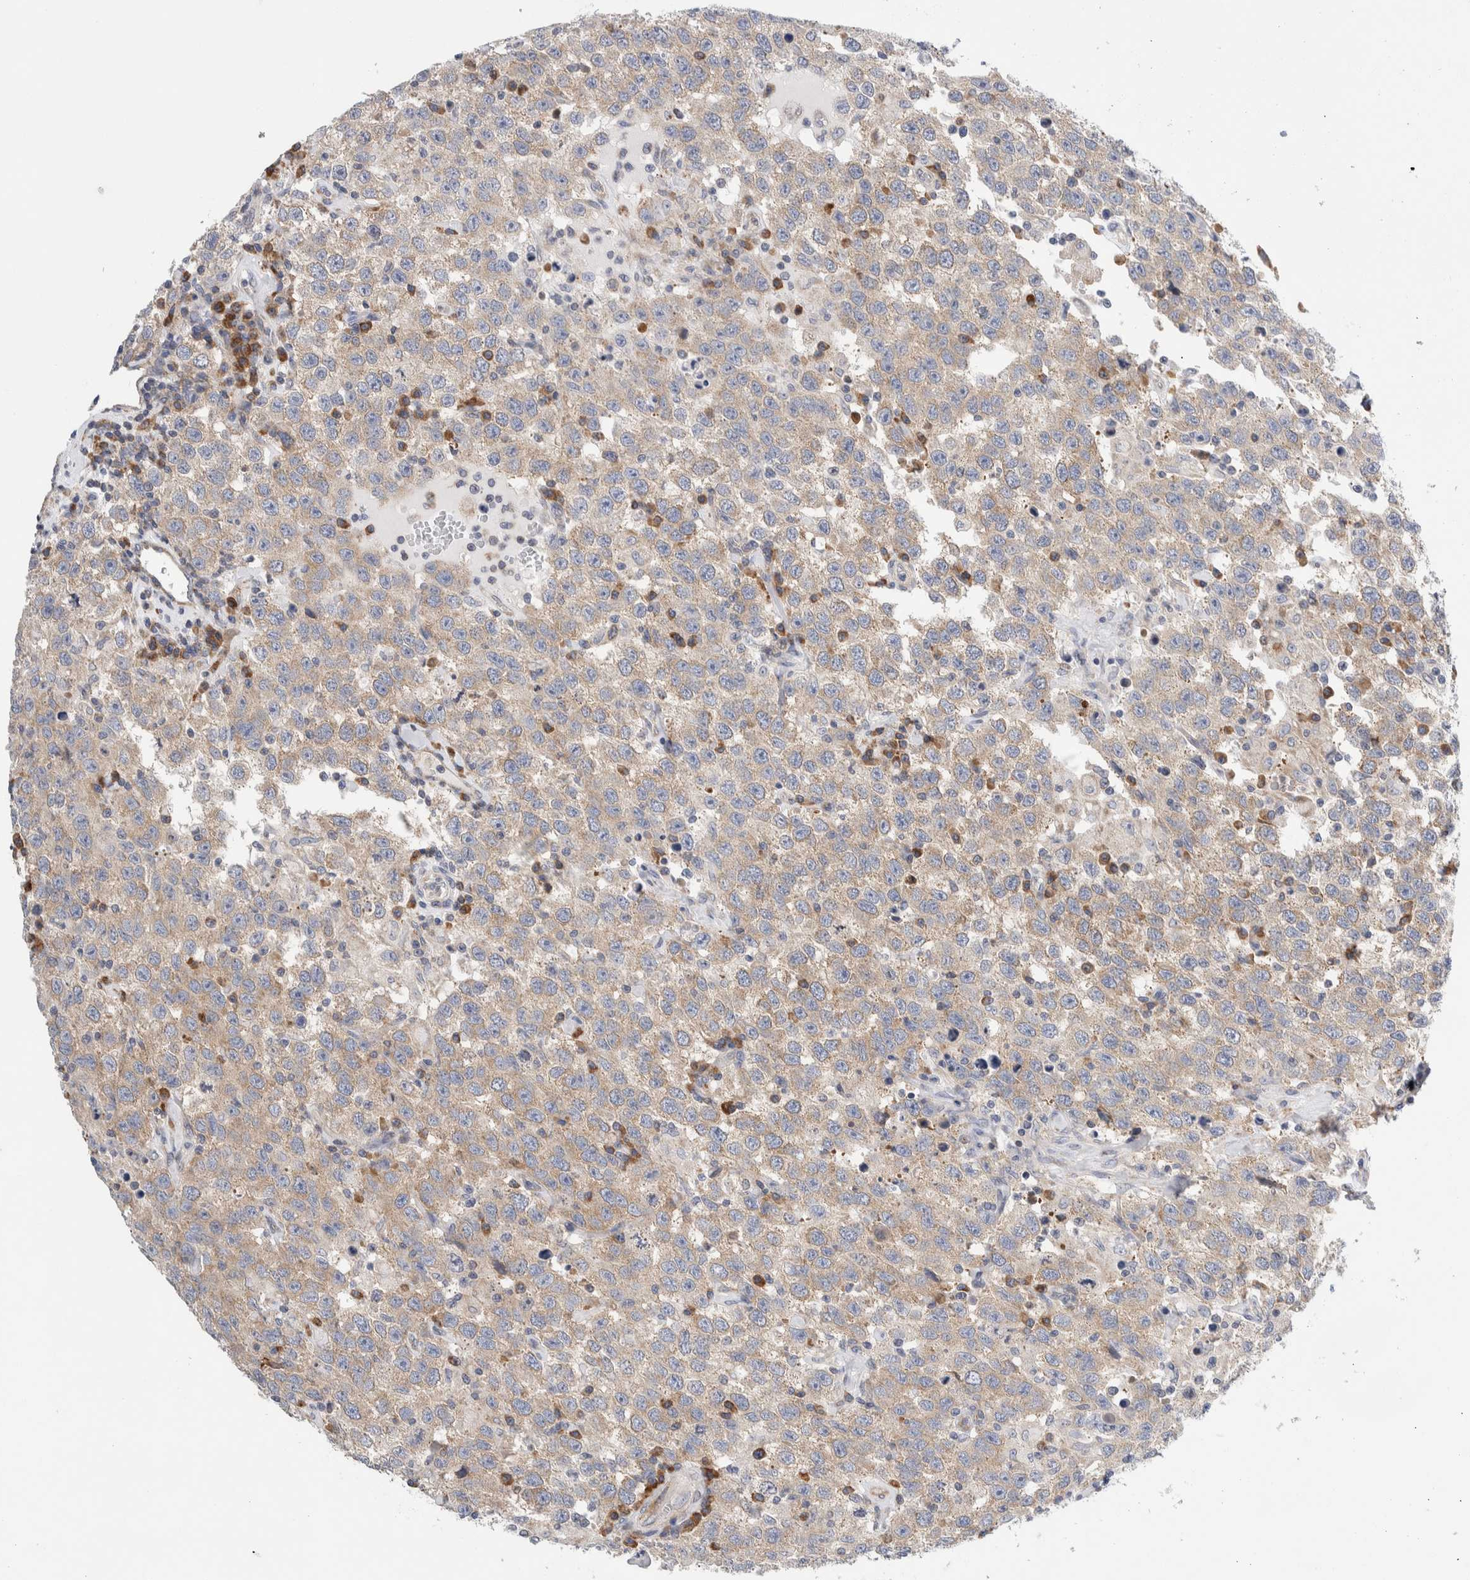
{"staining": {"intensity": "weak", "quantity": ">75%", "location": "cytoplasmic/membranous"}, "tissue": "testis cancer", "cell_type": "Tumor cells", "image_type": "cancer", "snomed": [{"axis": "morphology", "description": "Seminoma, NOS"}, {"axis": "topography", "description": "Testis"}], "caption": "Immunohistochemical staining of seminoma (testis) demonstrates low levels of weak cytoplasmic/membranous positivity in approximately >75% of tumor cells.", "gene": "RACK1", "patient": {"sex": "male", "age": 41}}